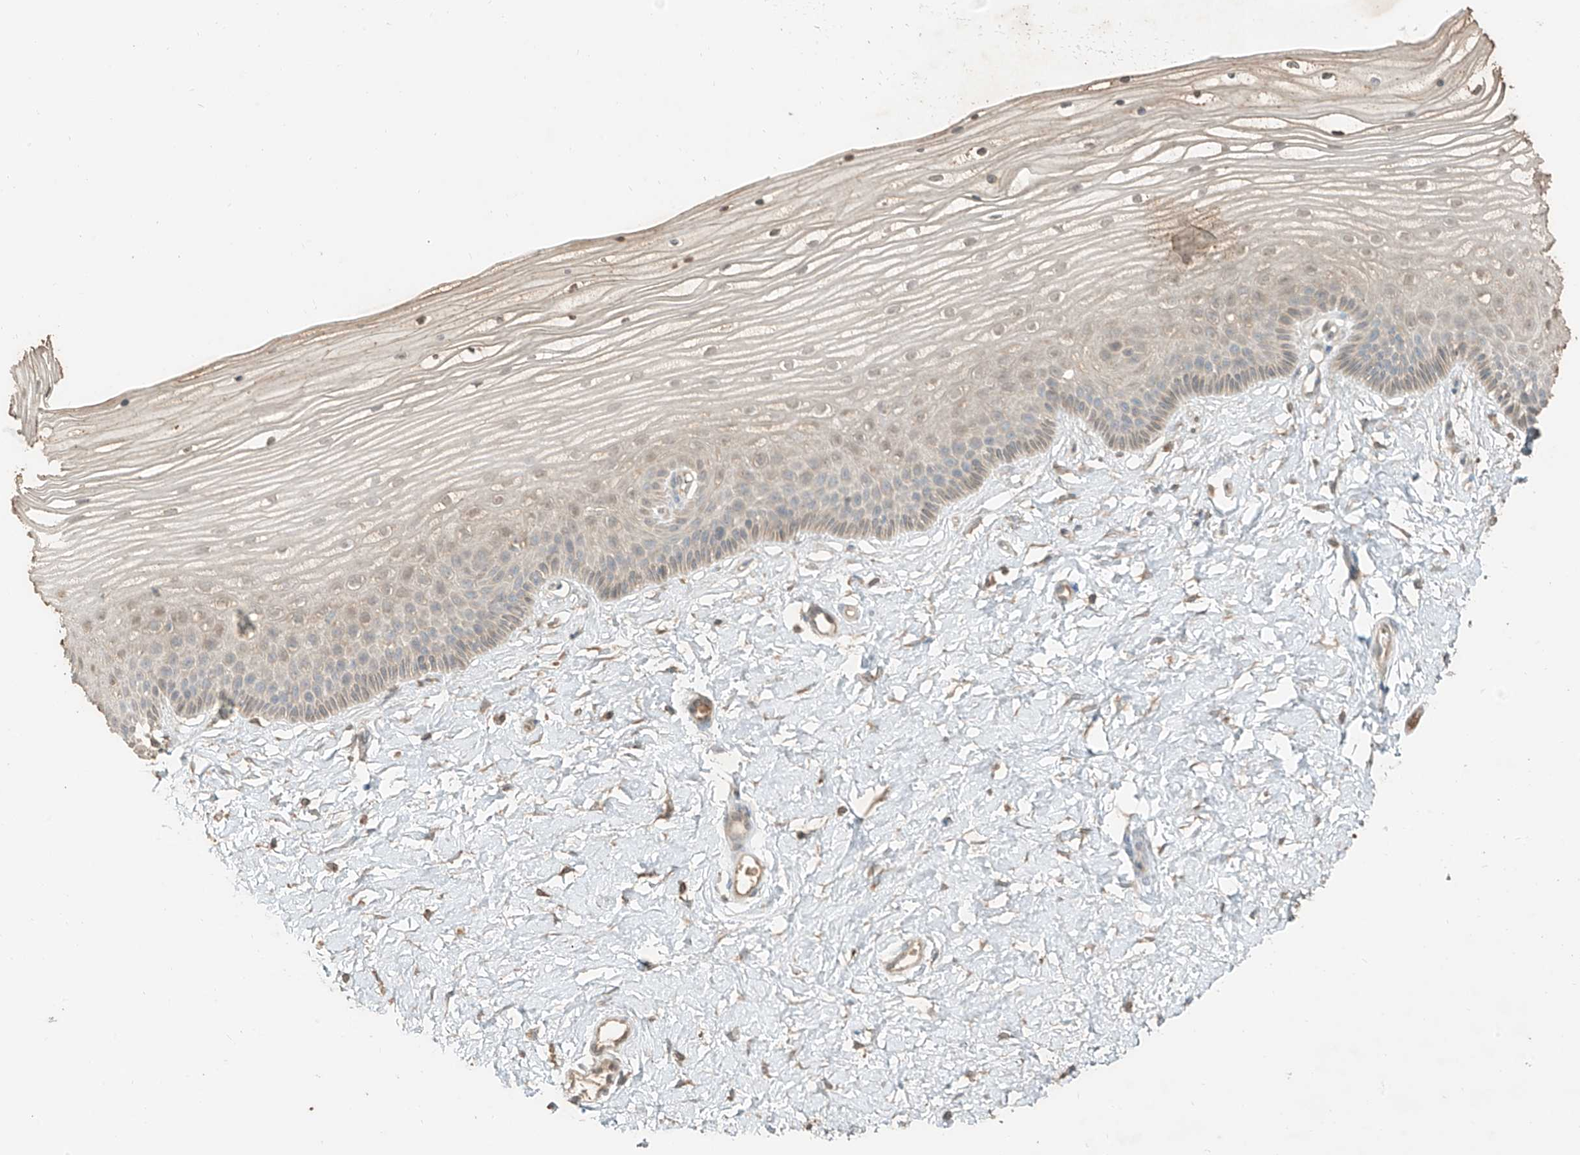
{"staining": {"intensity": "moderate", "quantity": "<25%", "location": "cytoplasmic/membranous,nuclear"}, "tissue": "vagina", "cell_type": "Squamous epithelial cells", "image_type": "normal", "snomed": [{"axis": "morphology", "description": "Normal tissue, NOS"}, {"axis": "topography", "description": "Vagina"}, {"axis": "topography", "description": "Cervix"}], "caption": "Protein staining demonstrates moderate cytoplasmic/membranous,nuclear expression in about <25% of squamous epithelial cells in normal vagina.", "gene": "RFTN2", "patient": {"sex": "female", "age": 40}}